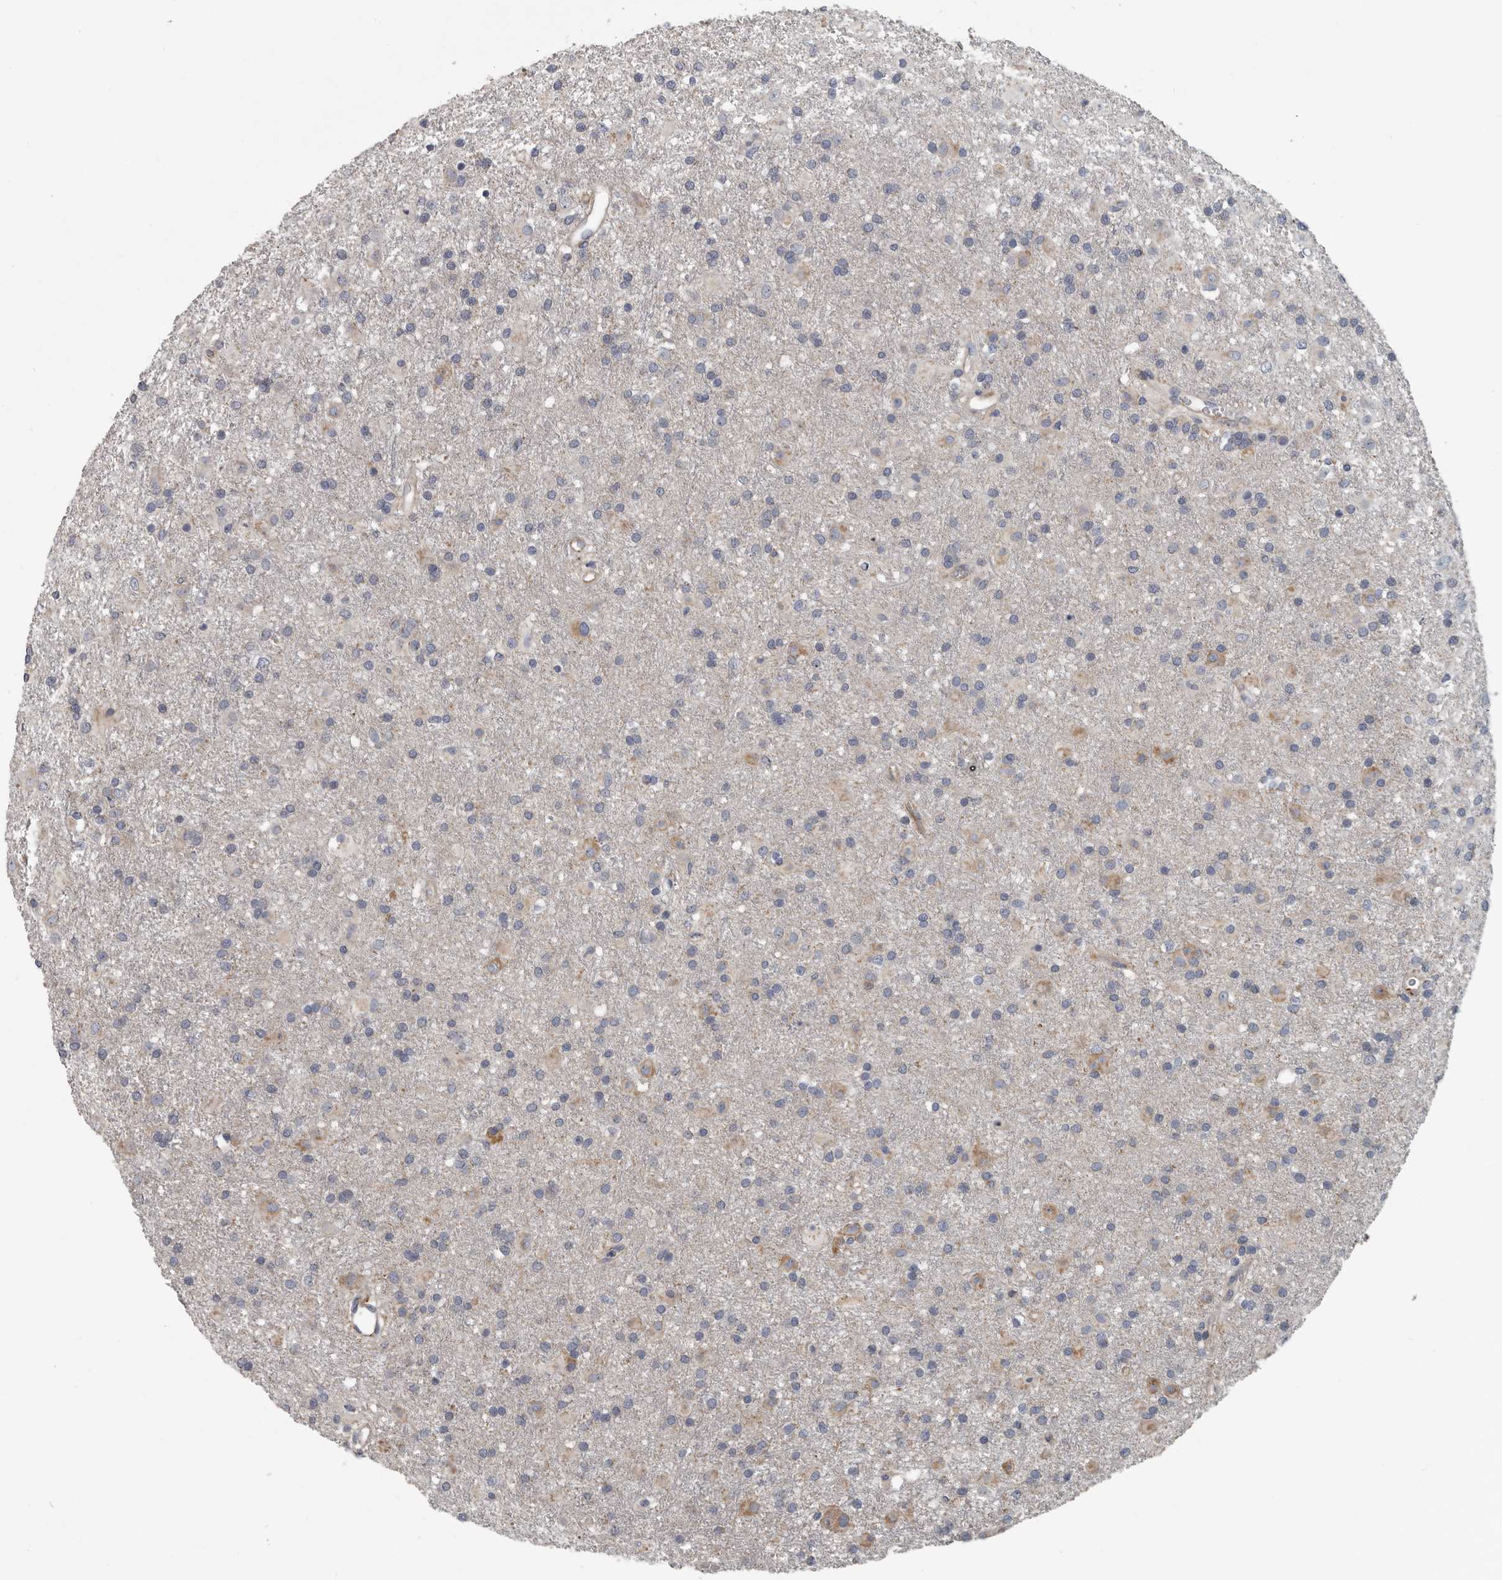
{"staining": {"intensity": "negative", "quantity": "none", "location": "none"}, "tissue": "glioma", "cell_type": "Tumor cells", "image_type": "cancer", "snomed": [{"axis": "morphology", "description": "Glioma, malignant, Low grade"}, {"axis": "topography", "description": "Brain"}], "caption": "Immunohistochemical staining of human glioma demonstrates no significant positivity in tumor cells. (Stains: DAB (3,3'-diaminobenzidine) IHC with hematoxylin counter stain, Microscopy: brightfield microscopy at high magnification).", "gene": "DPY19L4", "patient": {"sex": "male", "age": 65}}